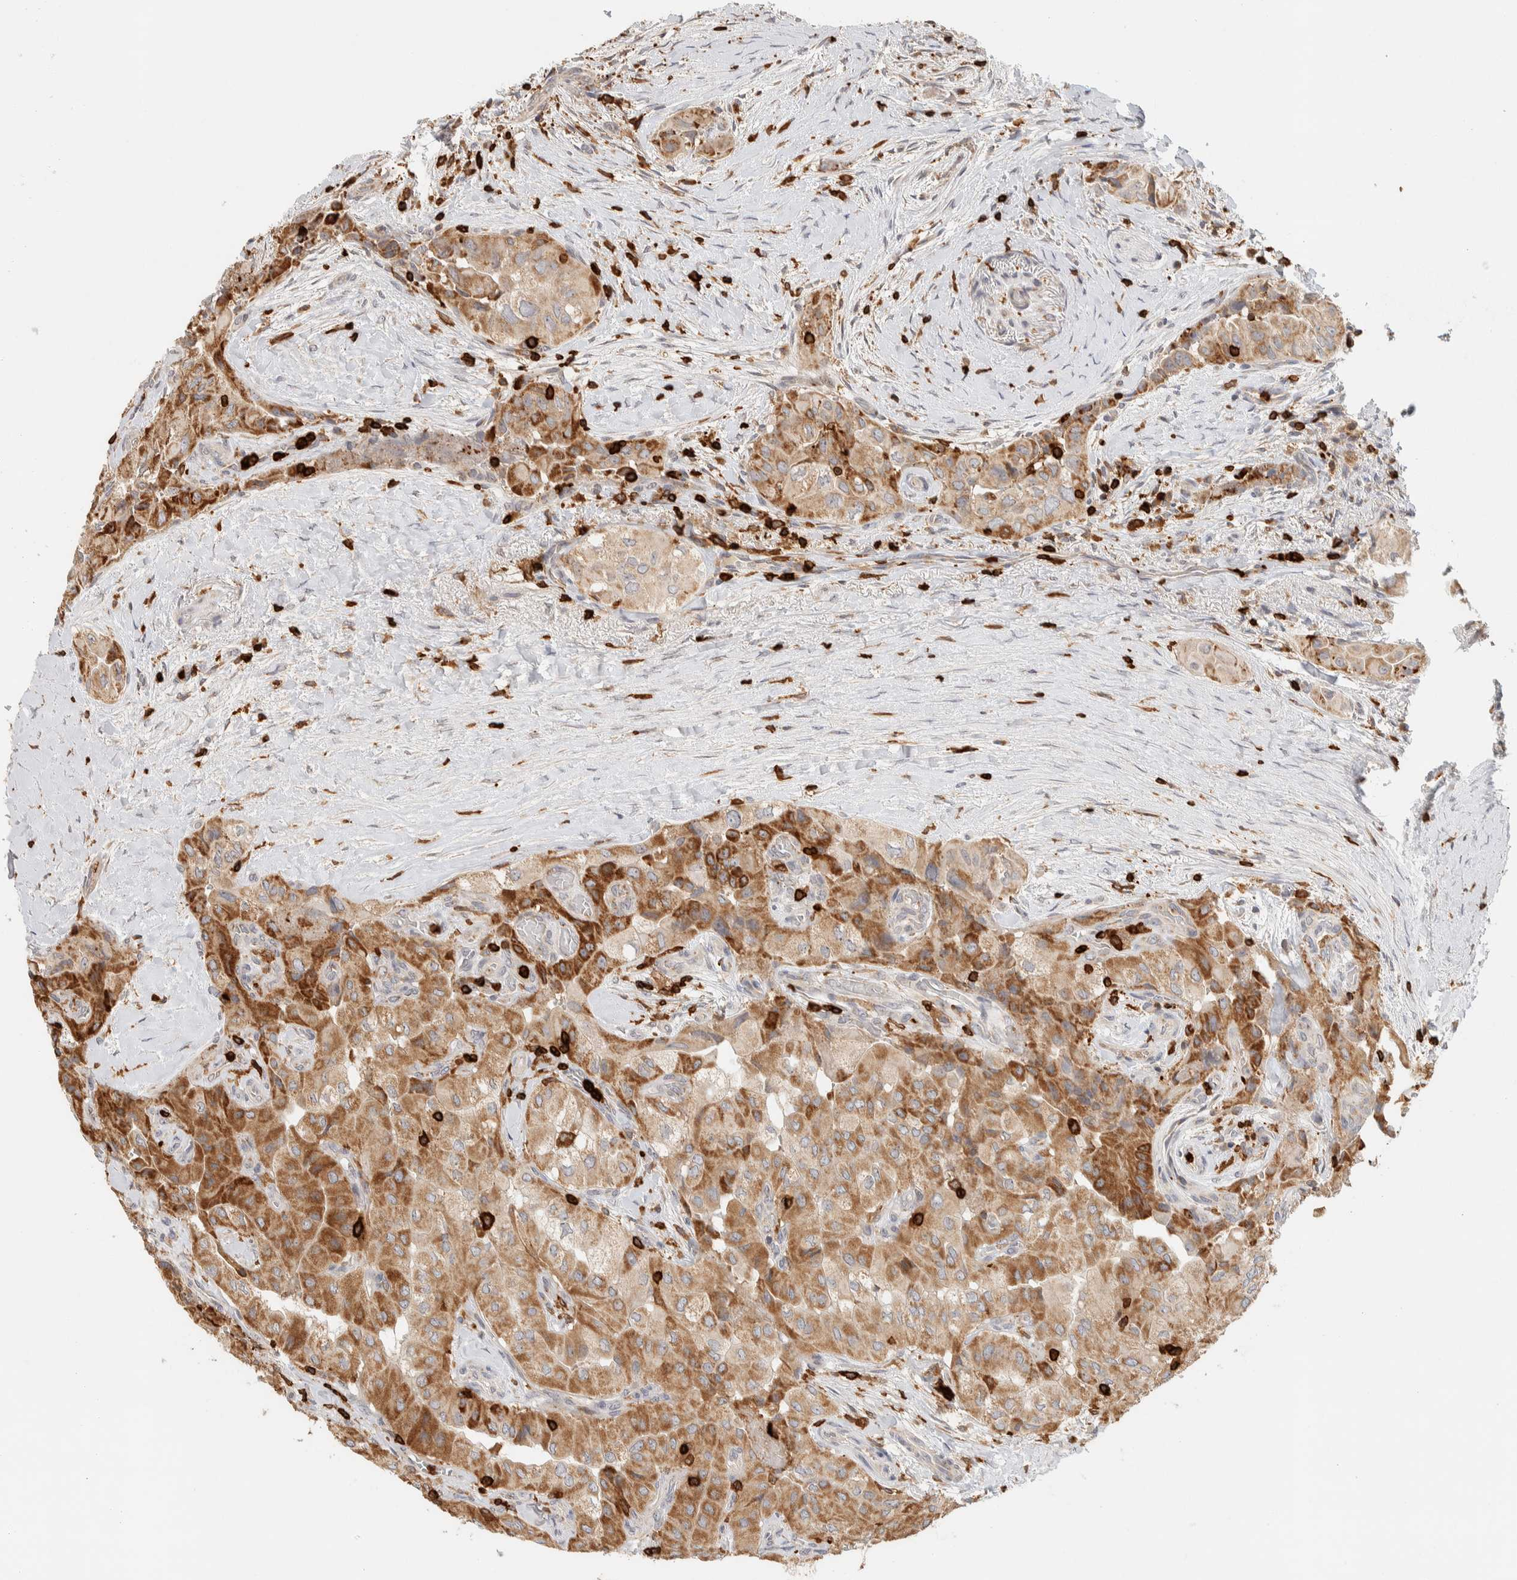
{"staining": {"intensity": "moderate", "quantity": ">75%", "location": "cytoplasmic/membranous"}, "tissue": "thyroid cancer", "cell_type": "Tumor cells", "image_type": "cancer", "snomed": [{"axis": "morphology", "description": "Papillary adenocarcinoma, NOS"}, {"axis": "topography", "description": "Thyroid gland"}], "caption": "Tumor cells exhibit moderate cytoplasmic/membranous positivity in about >75% of cells in thyroid papillary adenocarcinoma.", "gene": "RUNDC1", "patient": {"sex": "female", "age": 59}}